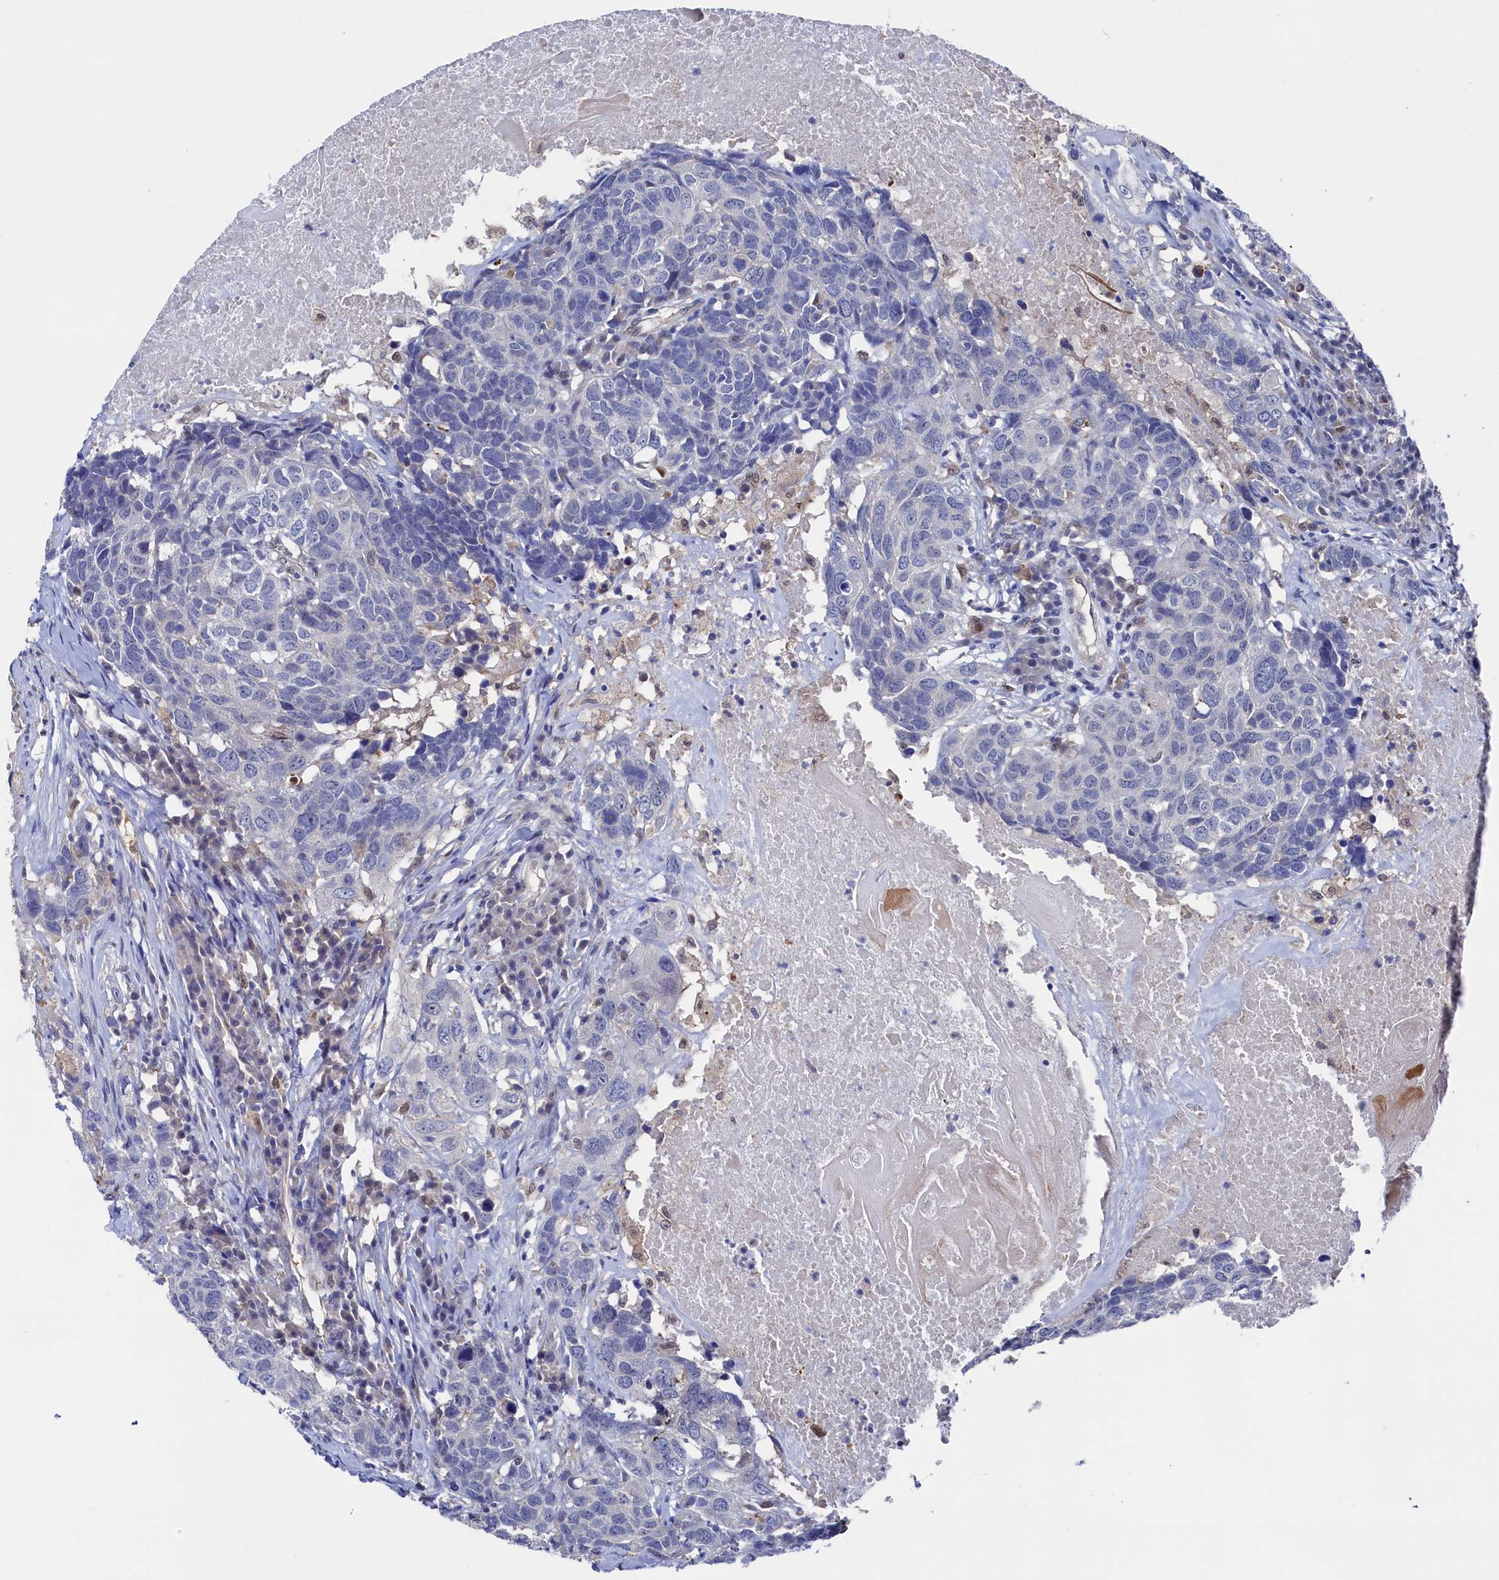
{"staining": {"intensity": "negative", "quantity": "none", "location": "none"}, "tissue": "head and neck cancer", "cell_type": "Tumor cells", "image_type": "cancer", "snomed": [{"axis": "morphology", "description": "Squamous cell carcinoma, NOS"}, {"axis": "topography", "description": "Head-Neck"}], "caption": "High power microscopy photomicrograph of an IHC image of head and neck cancer, revealing no significant expression in tumor cells.", "gene": "RNH1", "patient": {"sex": "male", "age": 66}}